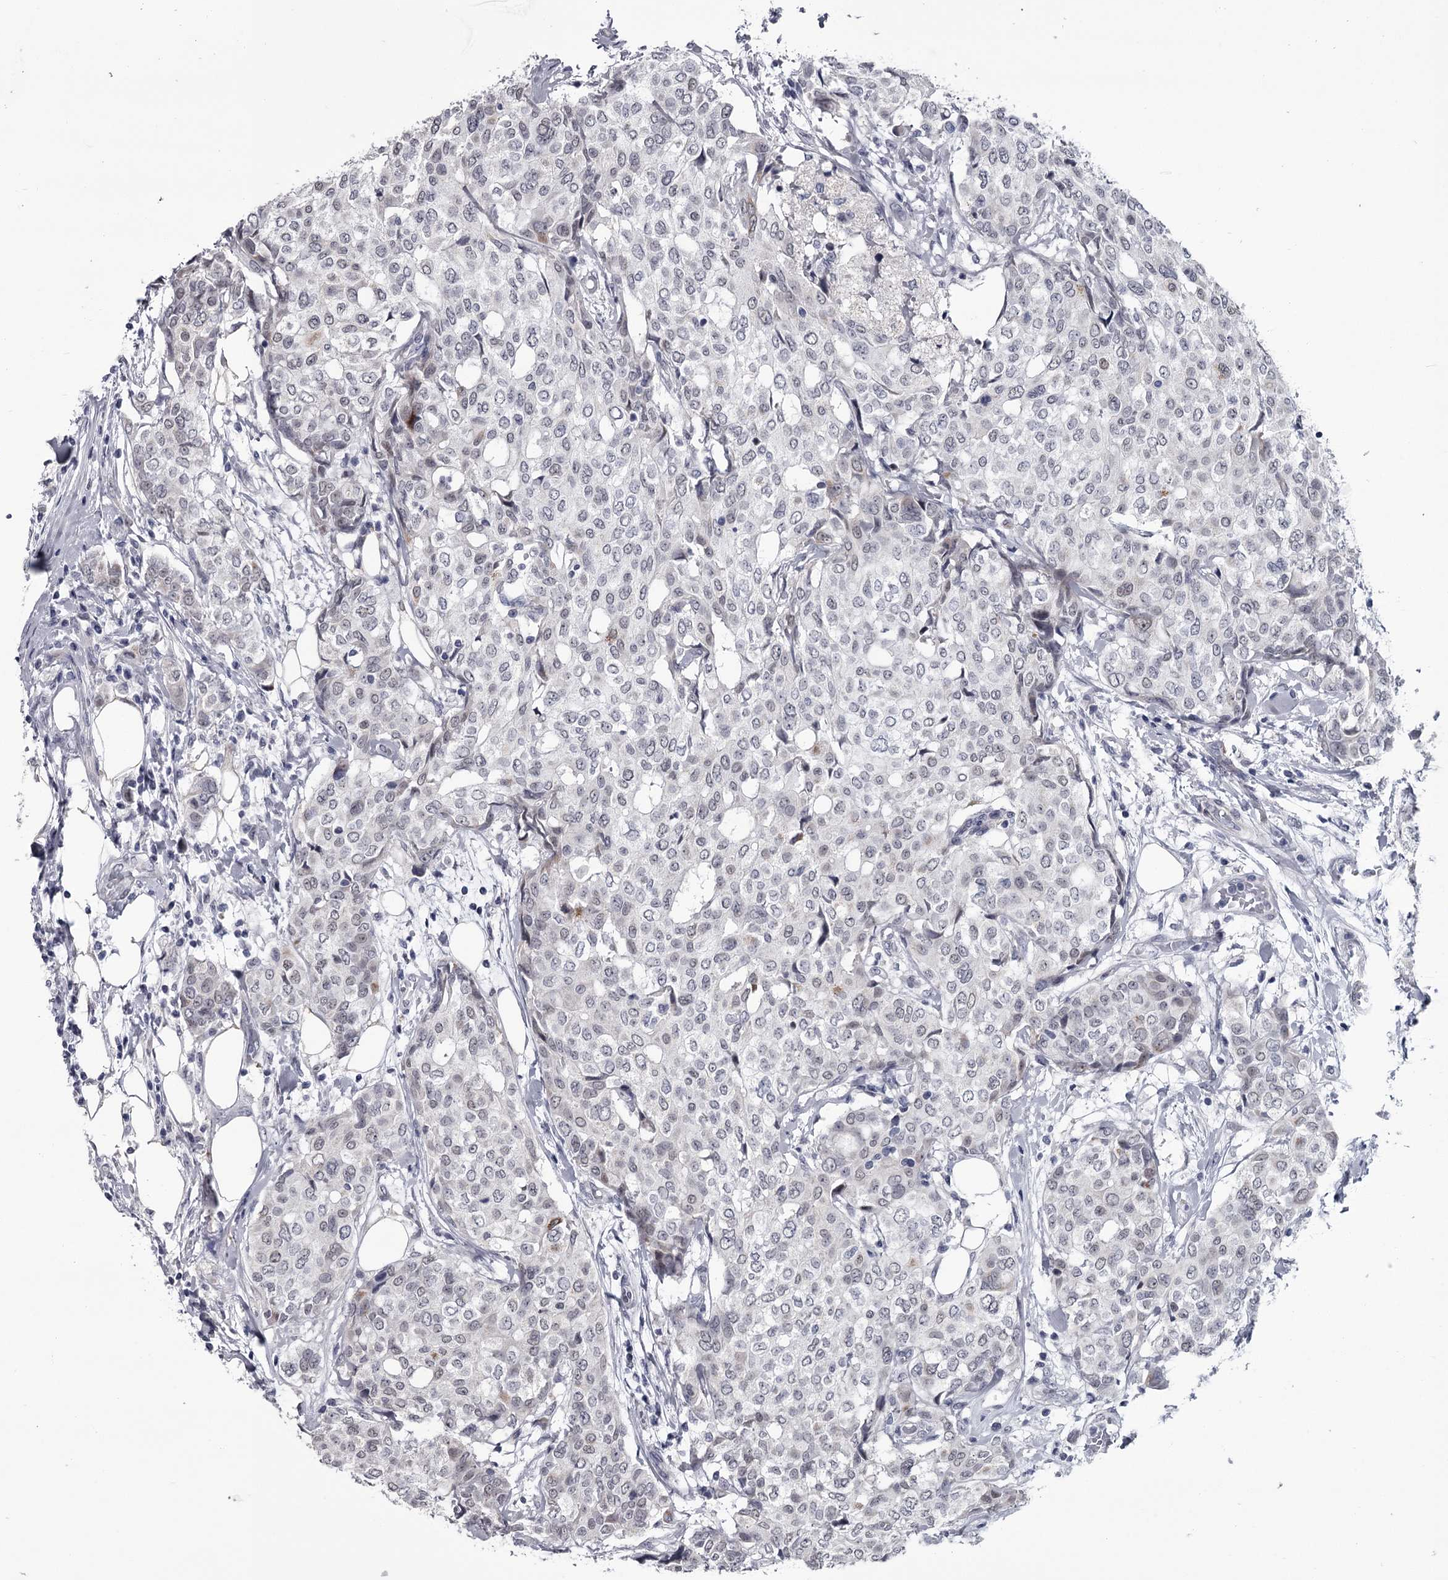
{"staining": {"intensity": "negative", "quantity": "none", "location": "none"}, "tissue": "breast cancer", "cell_type": "Tumor cells", "image_type": "cancer", "snomed": [{"axis": "morphology", "description": "Lobular carcinoma"}, {"axis": "topography", "description": "Breast"}], "caption": "This is an IHC photomicrograph of lobular carcinoma (breast). There is no staining in tumor cells.", "gene": "PRPF40B", "patient": {"sex": "female", "age": 51}}